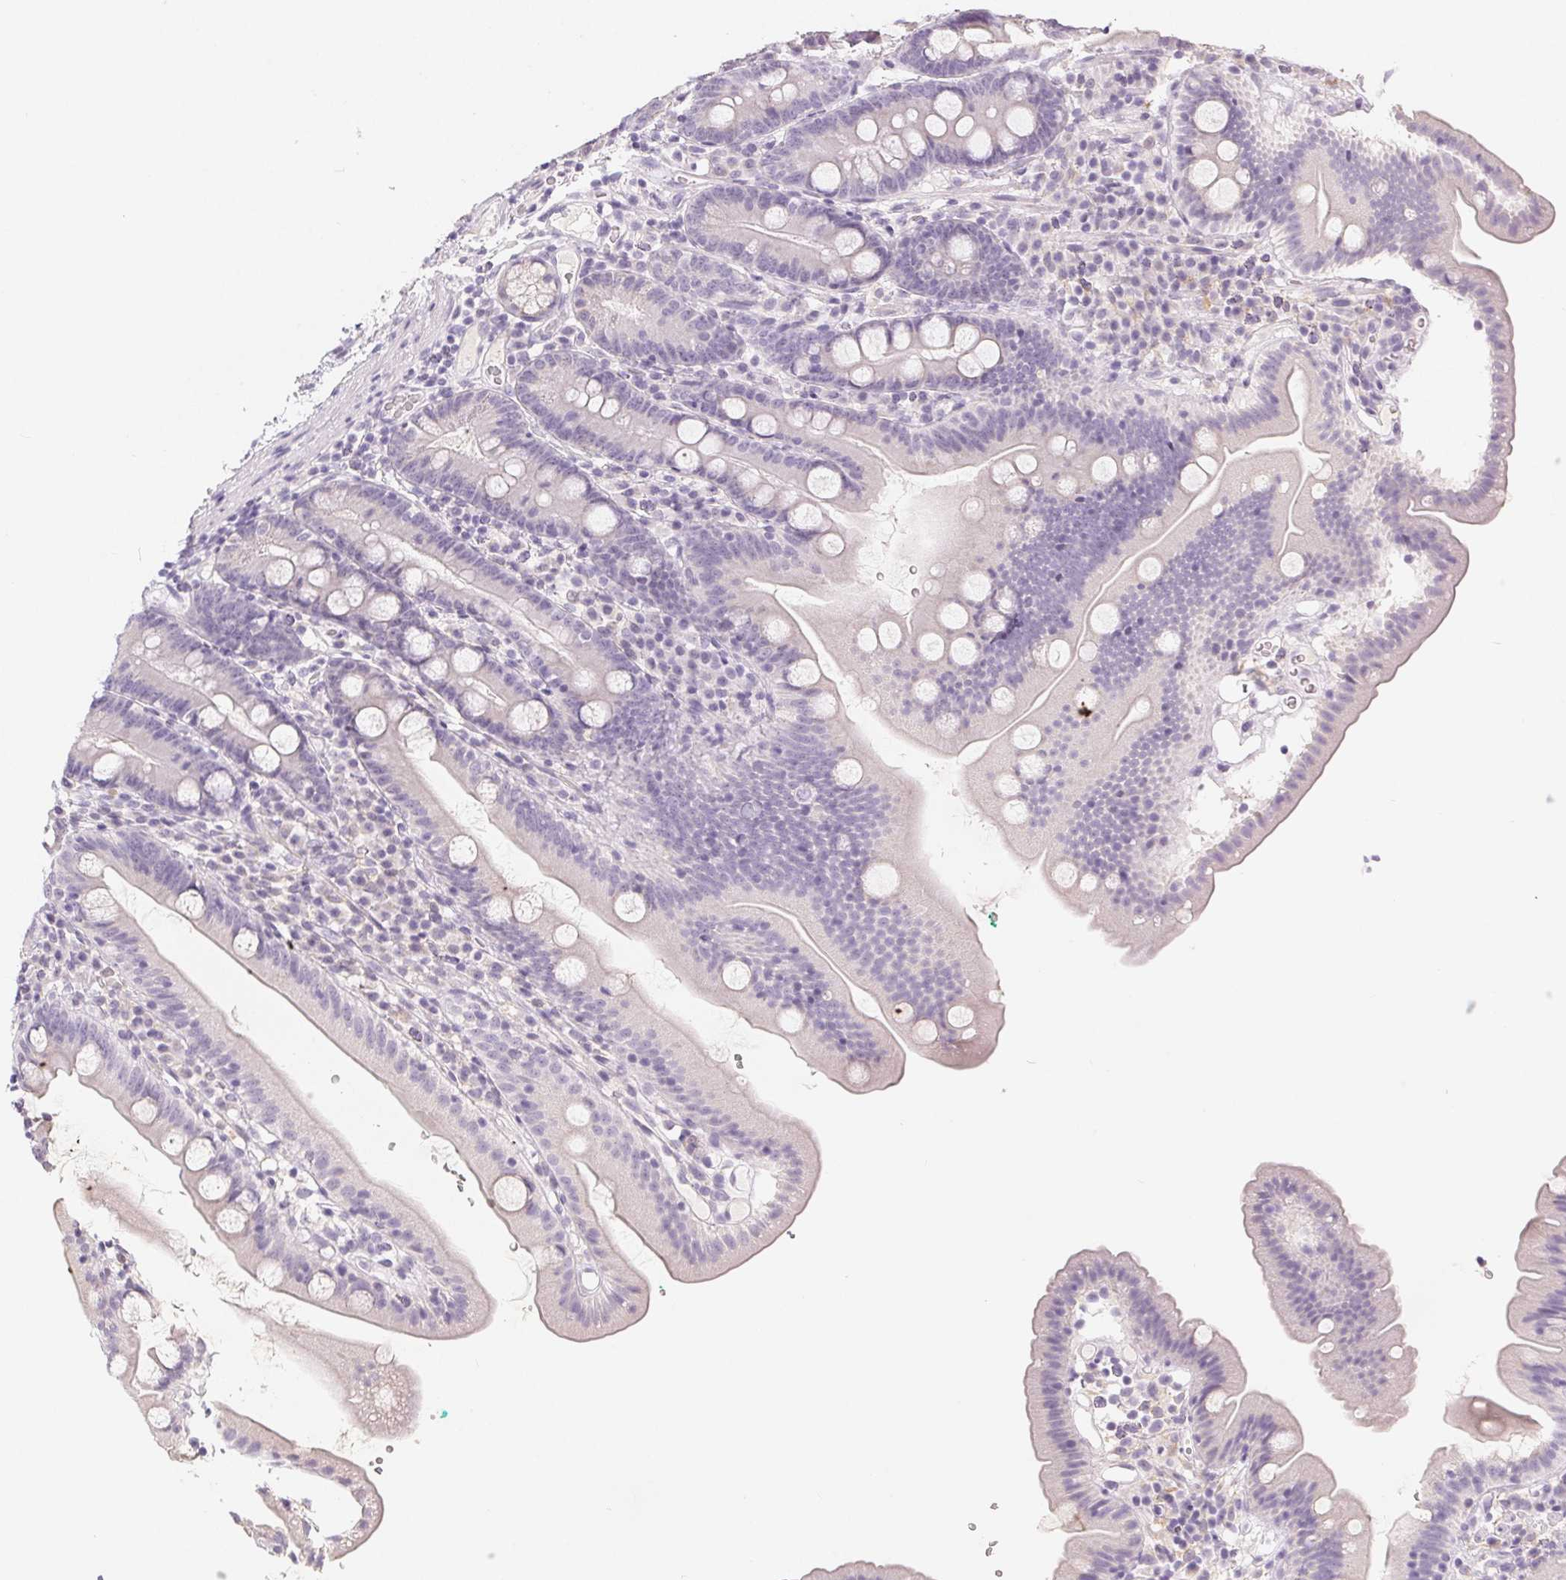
{"staining": {"intensity": "negative", "quantity": "none", "location": "none"}, "tissue": "duodenum", "cell_type": "Glandular cells", "image_type": "normal", "snomed": [{"axis": "morphology", "description": "Normal tissue, NOS"}, {"axis": "topography", "description": "Duodenum"}], "caption": "This is an IHC photomicrograph of normal duodenum. There is no positivity in glandular cells.", "gene": "MIOX", "patient": {"sex": "female", "age": 67}}